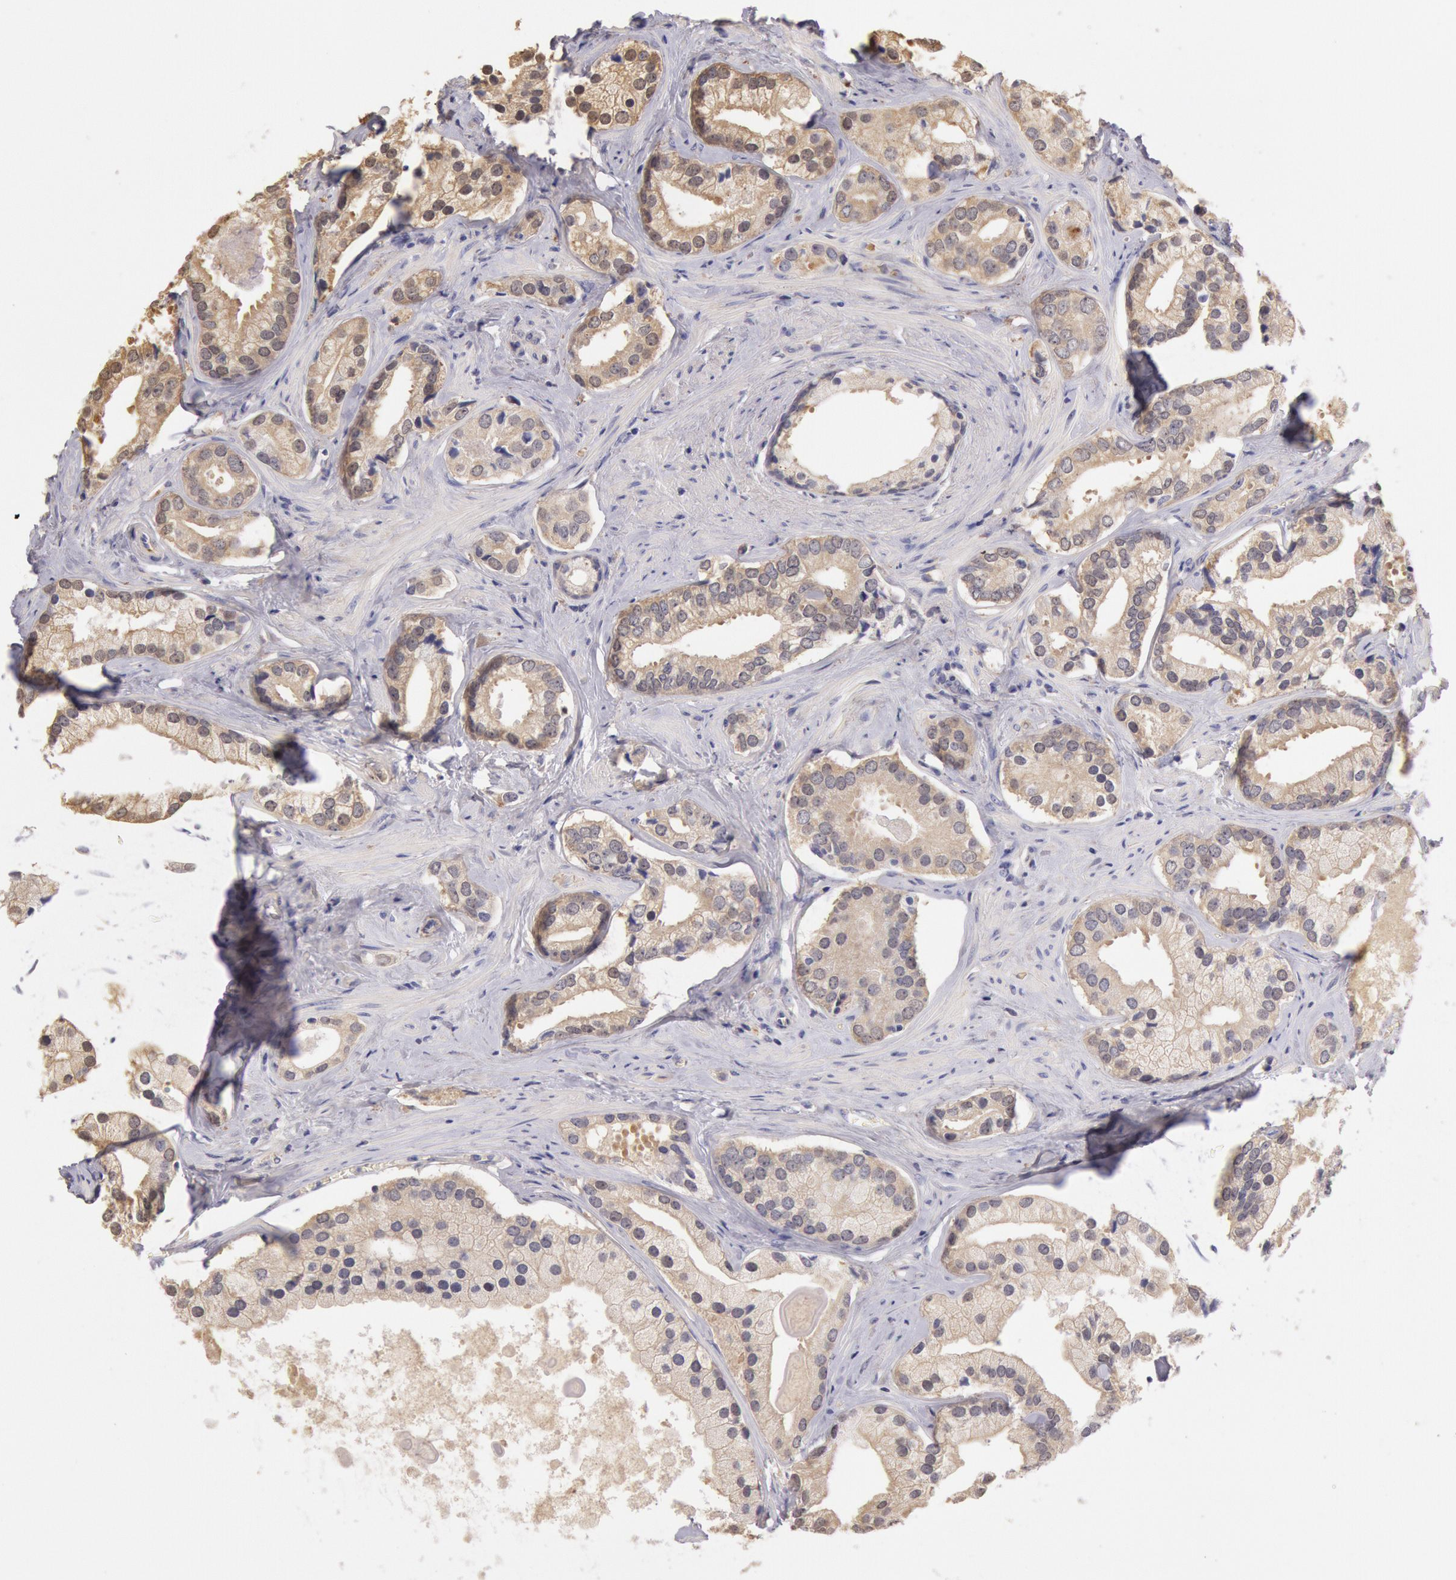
{"staining": {"intensity": "negative", "quantity": "none", "location": "none"}, "tissue": "prostate cancer", "cell_type": "Tumor cells", "image_type": "cancer", "snomed": [{"axis": "morphology", "description": "Adenocarcinoma, Medium grade"}, {"axis": "topography", "description": "Prostate"}], "caption": "Immunohistochemistry (IHC) photomicrograph of neoplastic tissue: prostate cancer (adenocarcinoma (medium-grade)) stained with DAB (3,3'-diaminobenzidine) reveals no significant protein expression in tumor cells.", "gene": "C1R", "patient": {"sex": "male", "age": 70}}